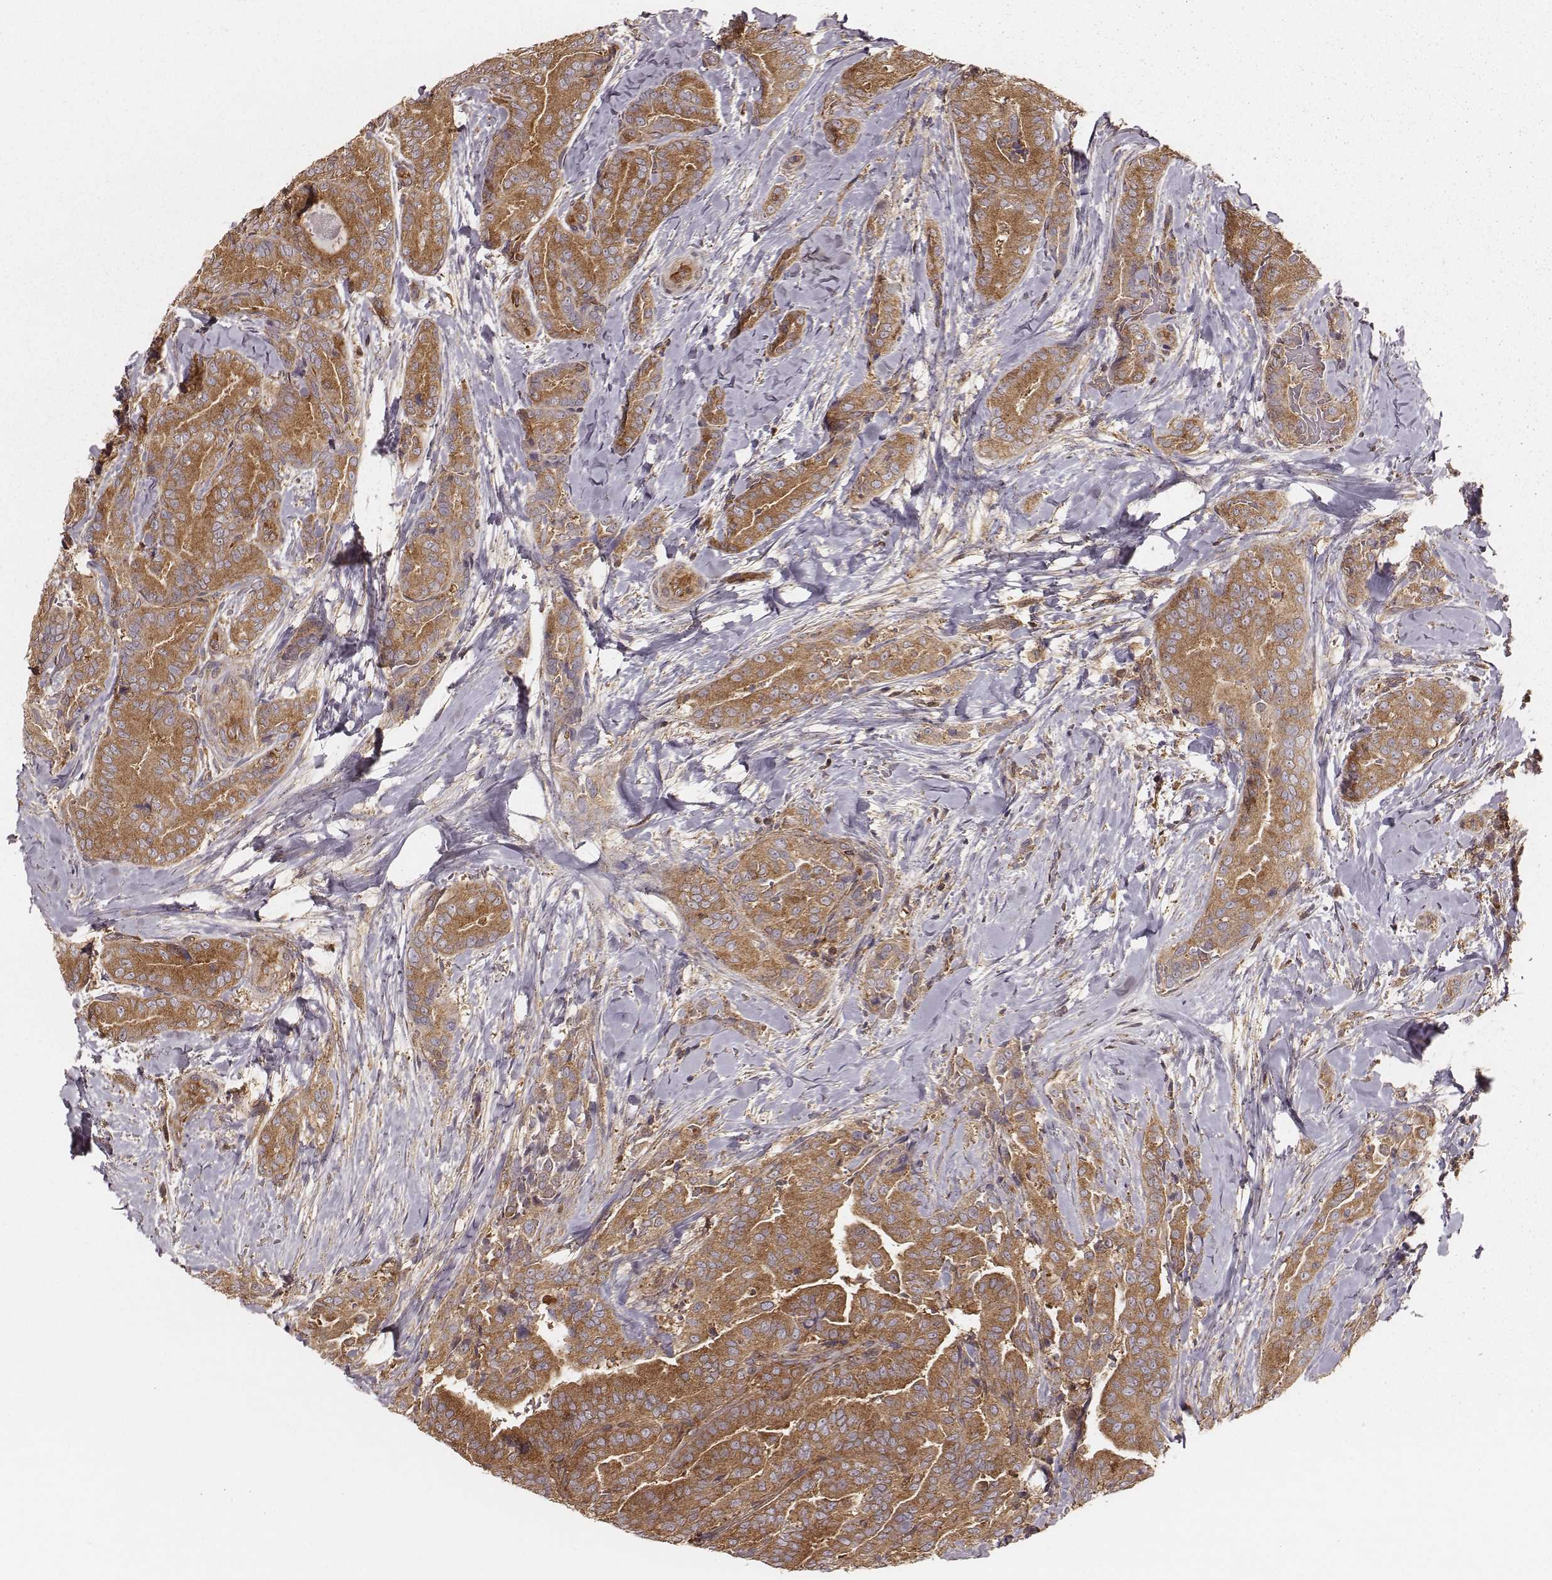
{"staining": {"intensity": "moderate", "quantity": ">75%", "location": "cytoplasmic/membranous"}, "tissue": "thyroid cancer", "cell_type": "Tumor cells", "image_type": "cancer", "snomed": [{"axis": "morphology", "description": "Papillary adenocarcinoma, NOS"}, {"axis": "topography", "description": "Thyroid gland"}], "caption": "IHC of human papillary adenocarcinoma (thyroid) exhibits medium levels of moderate cytoplasmic/membranous staining in about >75% of tumor cells.", "gene": "CARS1", "patient": {"sex": "male", "age": 61}}